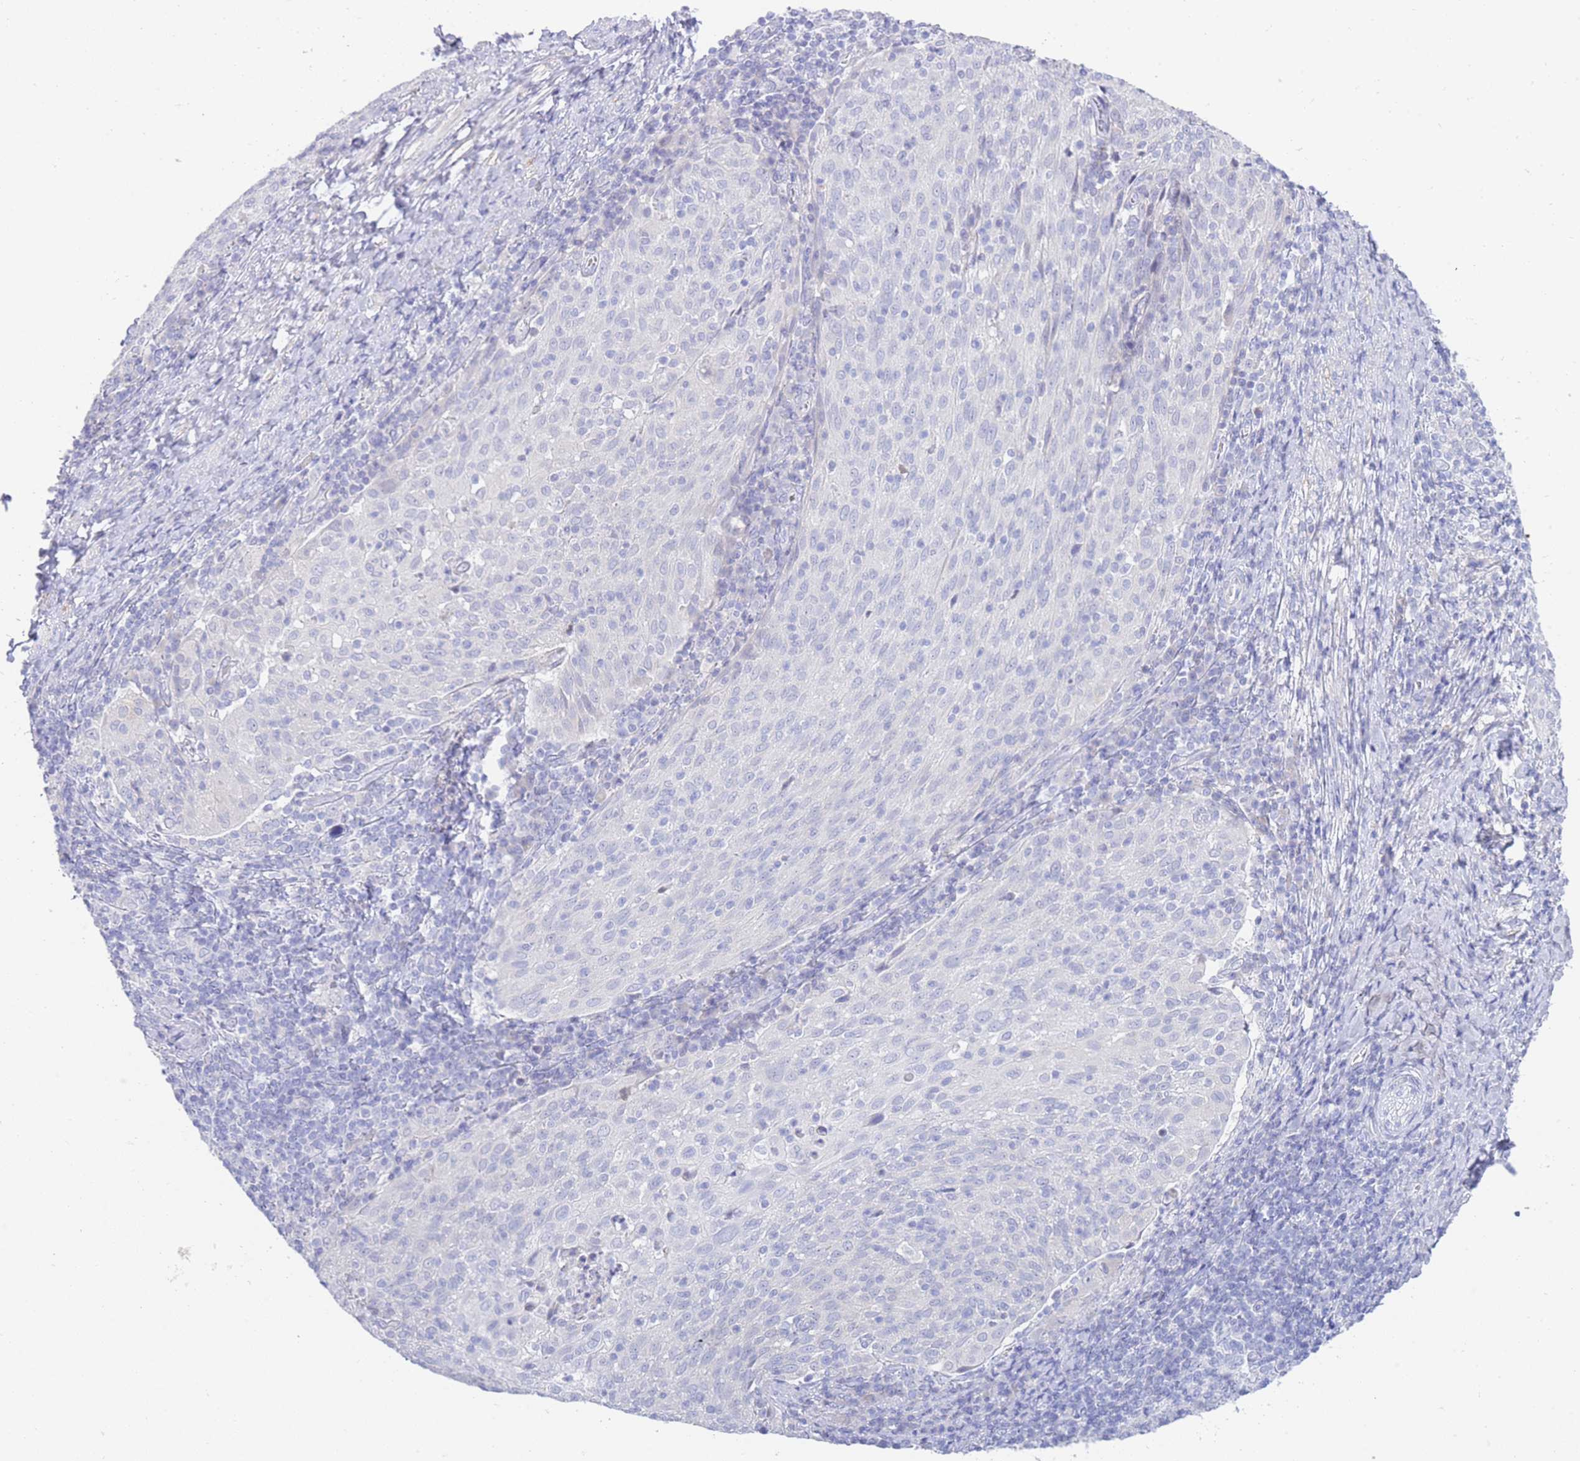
{"staining": {"intensity": "negative", "quantity": "none", "location": "none"}, "tissue": "cervical cancer", "cell_type": "Tumor cells", "image_type": "cancer", "snomed": [{"axis": "morphology", "description": "Squamous cell carcinoma, NOS"}, {"axis": "topography", "description": "Cervix"}], "caption": "Cervical squamous cell carcinoma stained for a protein using immunohistochemistry exhibits no positivity tumor cells.", "gene": "LRRC37A", "patient": {"sex": "female", "age": 52}}